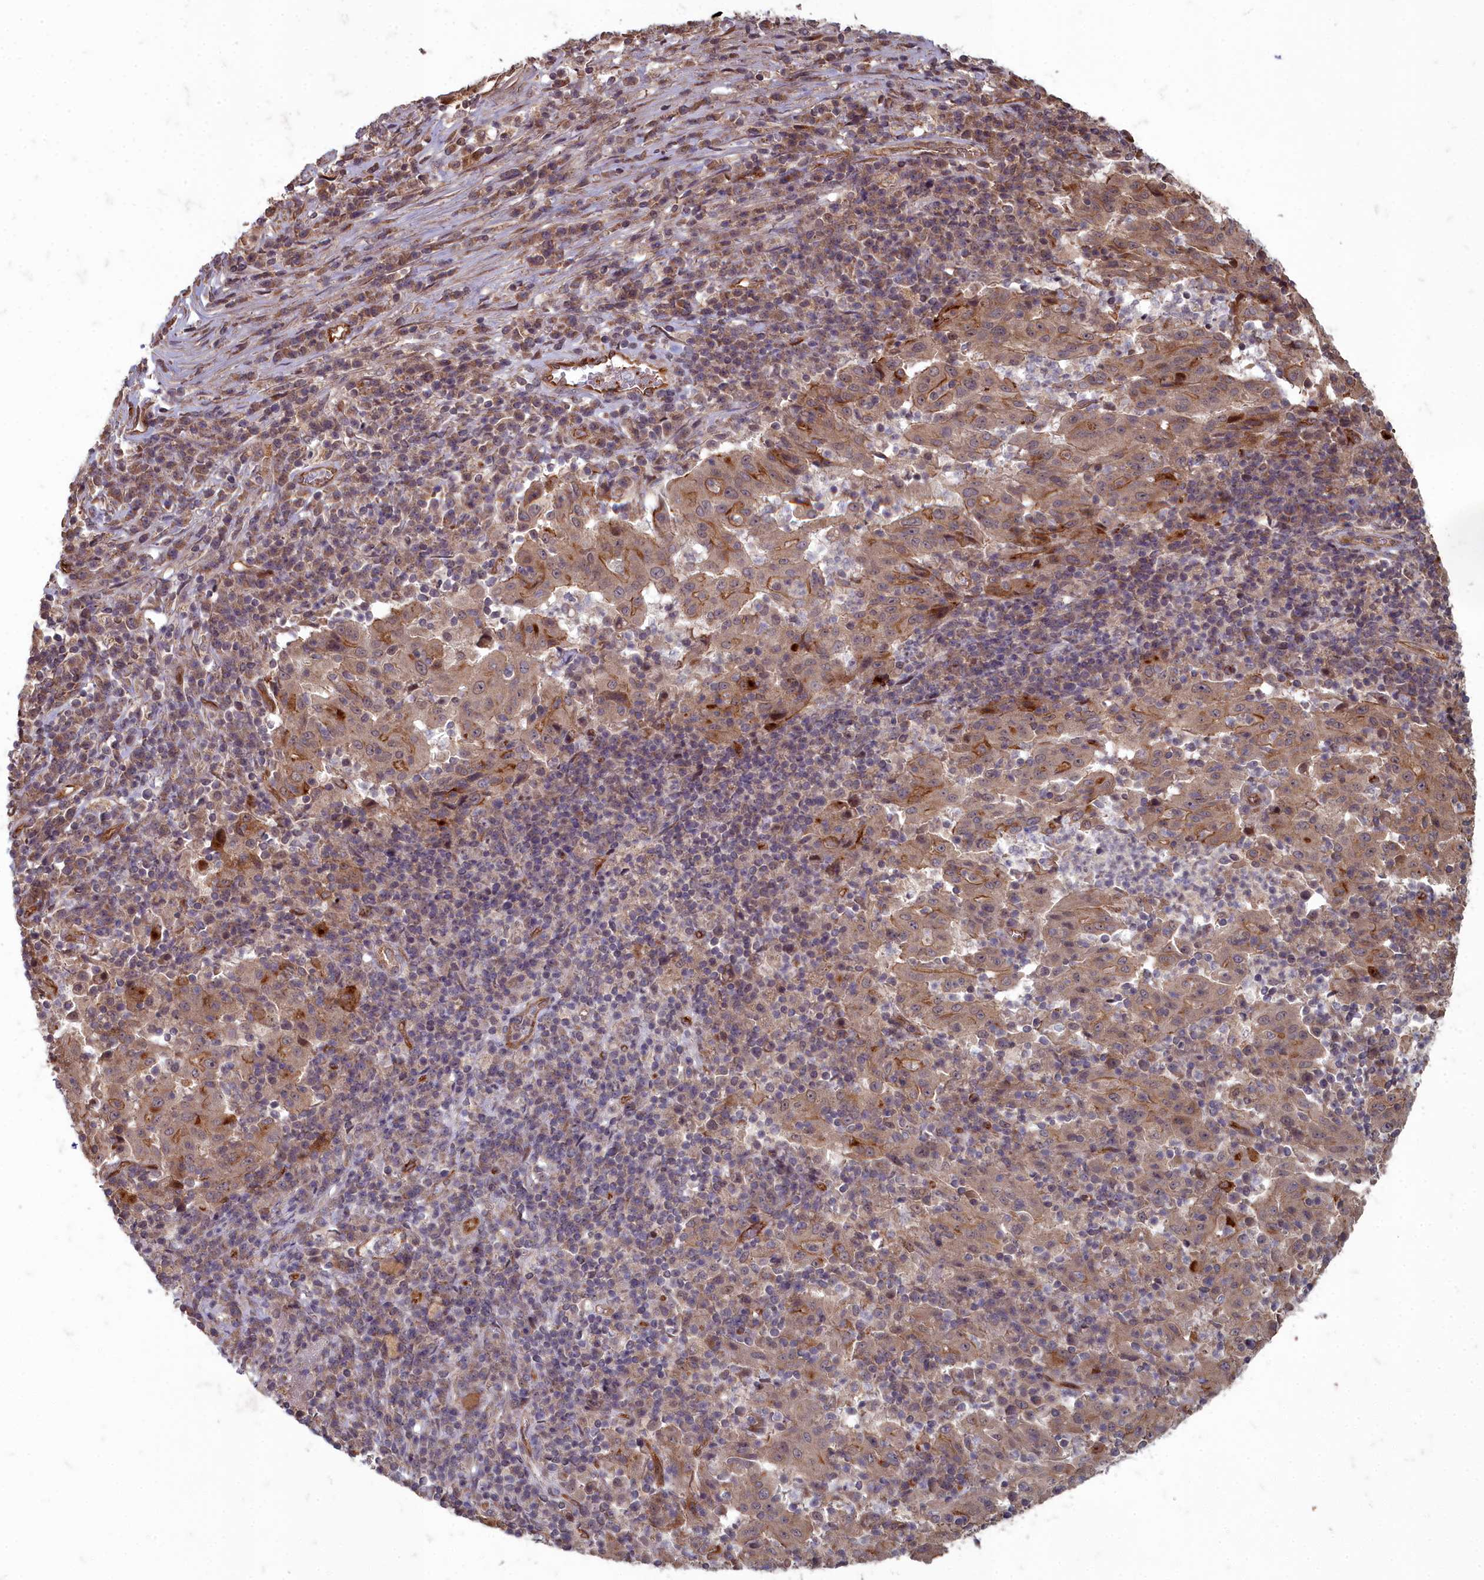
{"staining": {"intensity": "moderate", "quantity": "25%-75%", "location": "cytoplasmic/membranous"}, "tissue": "pancreatic cancer", "cell_type": "Tumor cells", "image_type": "cancer", "snomed": [{"axis": "morphology", "description": "Adenocarcinoma, NOS"}, {"axis": "topography", "description": "Pancreas"}], "caption": "This is an image of immunohistochemistry staining of pancreatic cancer (adenocarcinoma), which shows moderate staining in the cytoplasmic/membranous of tumor cells.", "gene": "TSPYL4", "patient": {"sex": "male", "age": 63}}